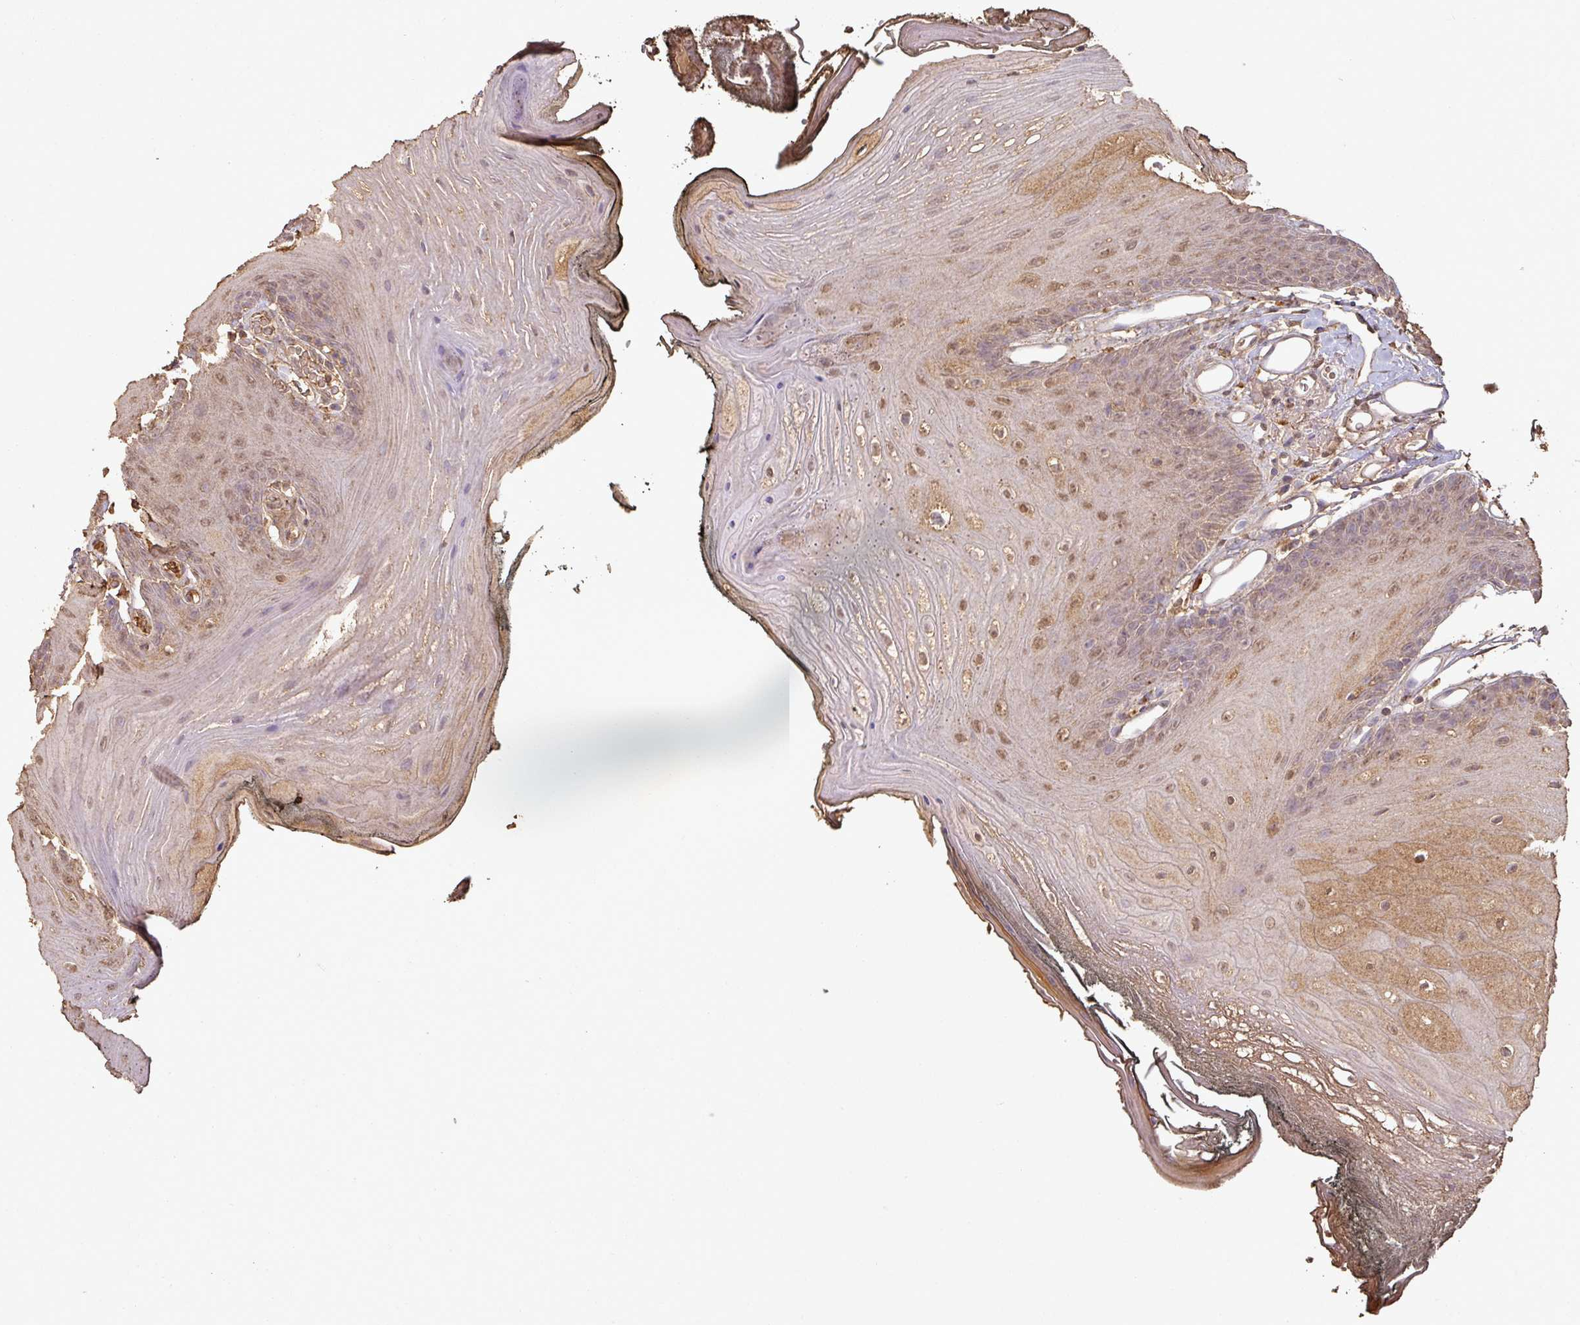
{"staining": {"intensity": "moderate", "quantity": "<25%", "location": "nuclear"}, "tissue": "oral mucosa", "cell_type": "Squamous epithelial cells", "image_type": "normal", "snomed": [{"axis": "morphology", "description": "Normal tissue, NOS"}, {"axis": "morphology", "description": "Squamous cell carcinoma, NOS"}, {"axis": "topography", "description": "Oral tissue"}, {"axis": "topography", "description": "Head-Neck"}], "caption": "Protein staining of benign oral mucosa exhibits moderate nuclear staining in approximately <25% of squamous epithelial cells. The protein is shown in brown color, while the nuclei are stained blue.", "gene": "ATAT1", "patient": {"sex": "female", "age": 81}}